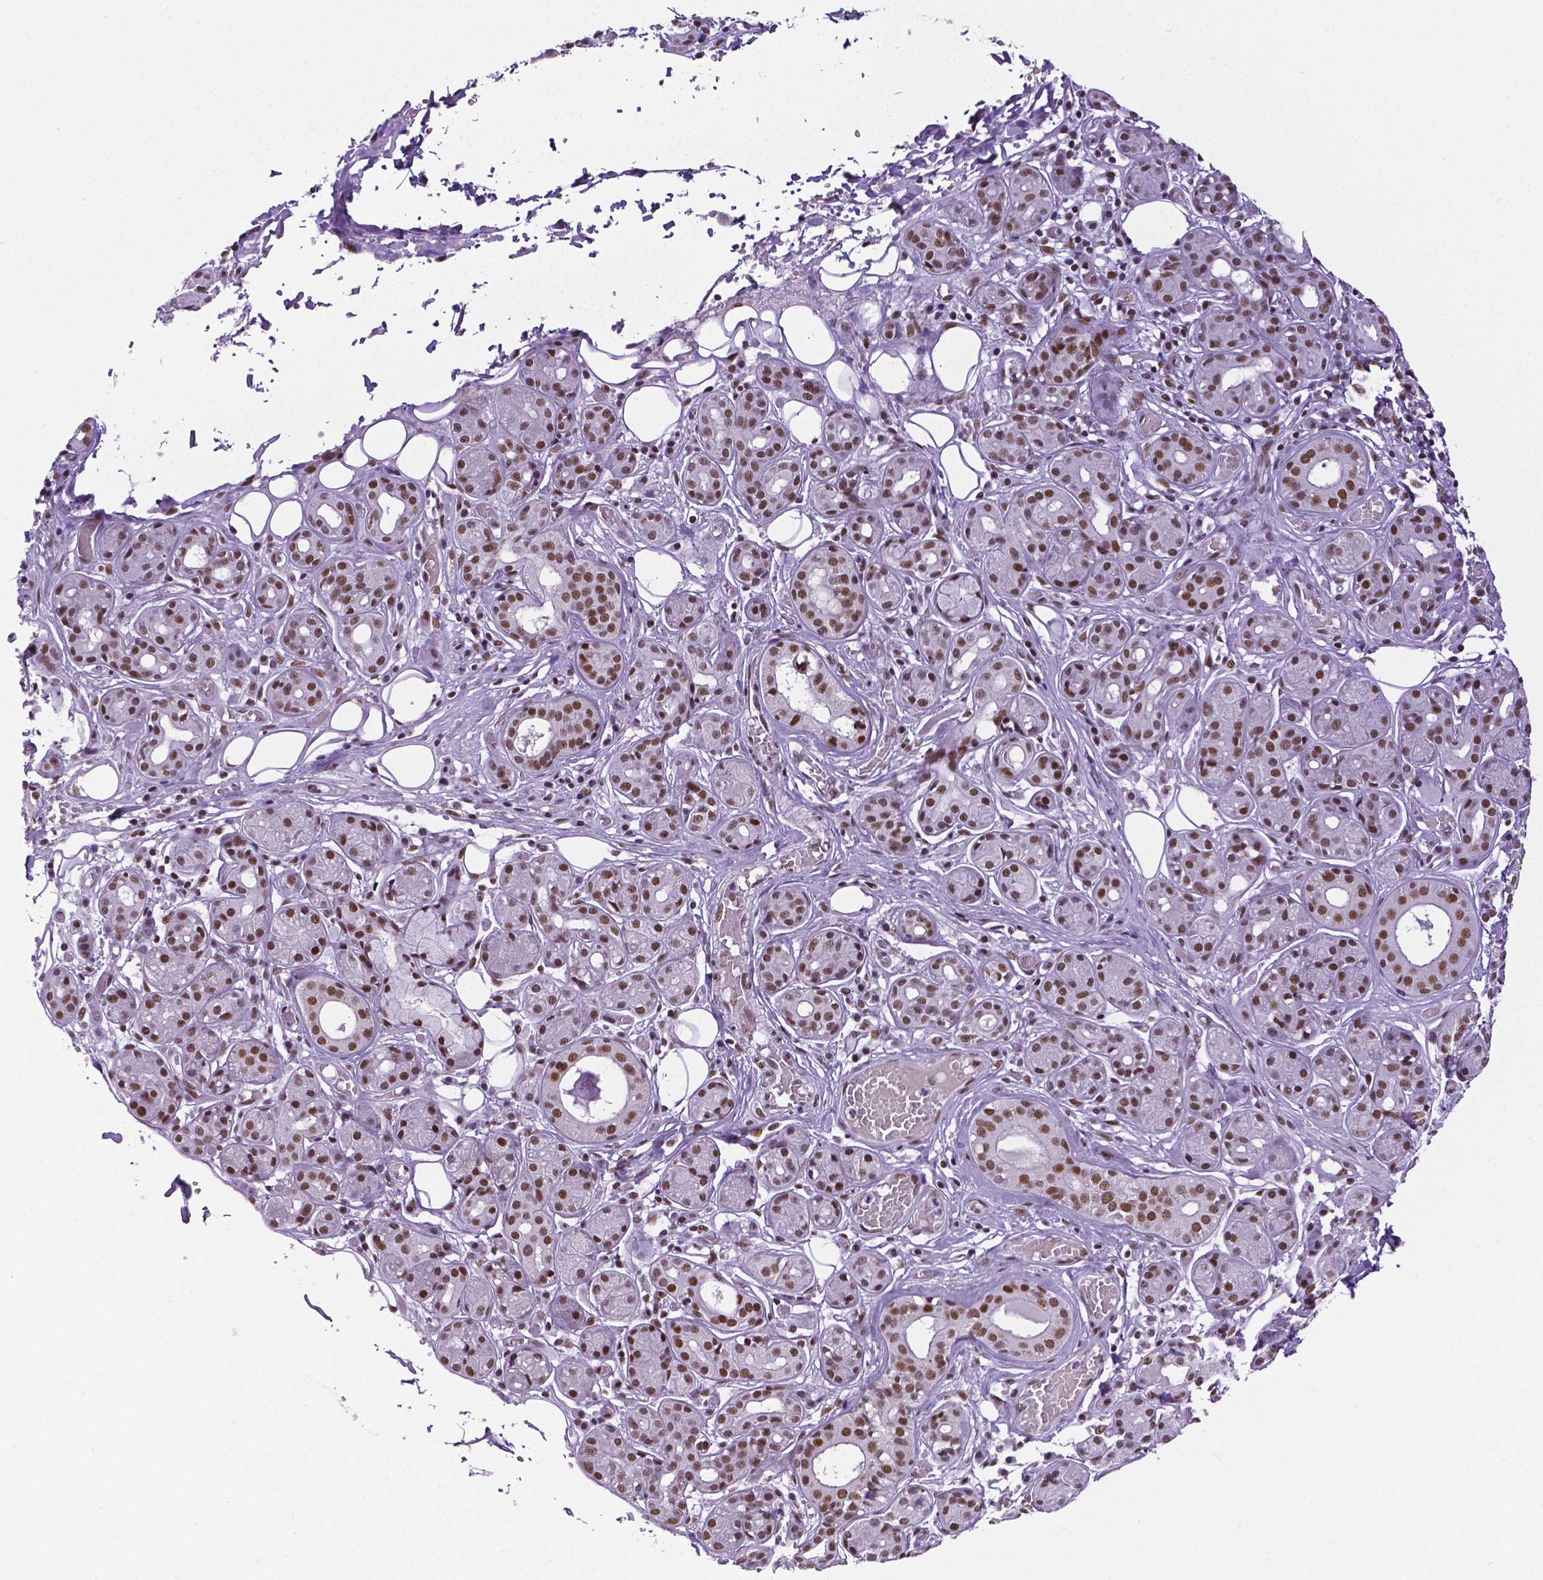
{"staining": {"intensity": "moderate", "quantity": ">75%", "location": "nuclear"}, "tissue": "salivary gland", "cell_type": "Glandular cells", "image_type": "normal", "snomed": [{"axis": "morphology", "description": "Normal tissue, NOS"}, {"axis": "topography", "description": "Salivary gland"}, {"axis": "topography", "description": "Peripheral nerve tissue"}], "caption": "Protein expression analysis of normal human salivary gland reveals moderate nuclear staining in approximately >75% of glandular cells. (DAB (3,3'-diaminobenzidine) IHC with brightfield microscopy, high magnification).", "gene": "REST", "patient": {"sex": "male", "age": 71}}